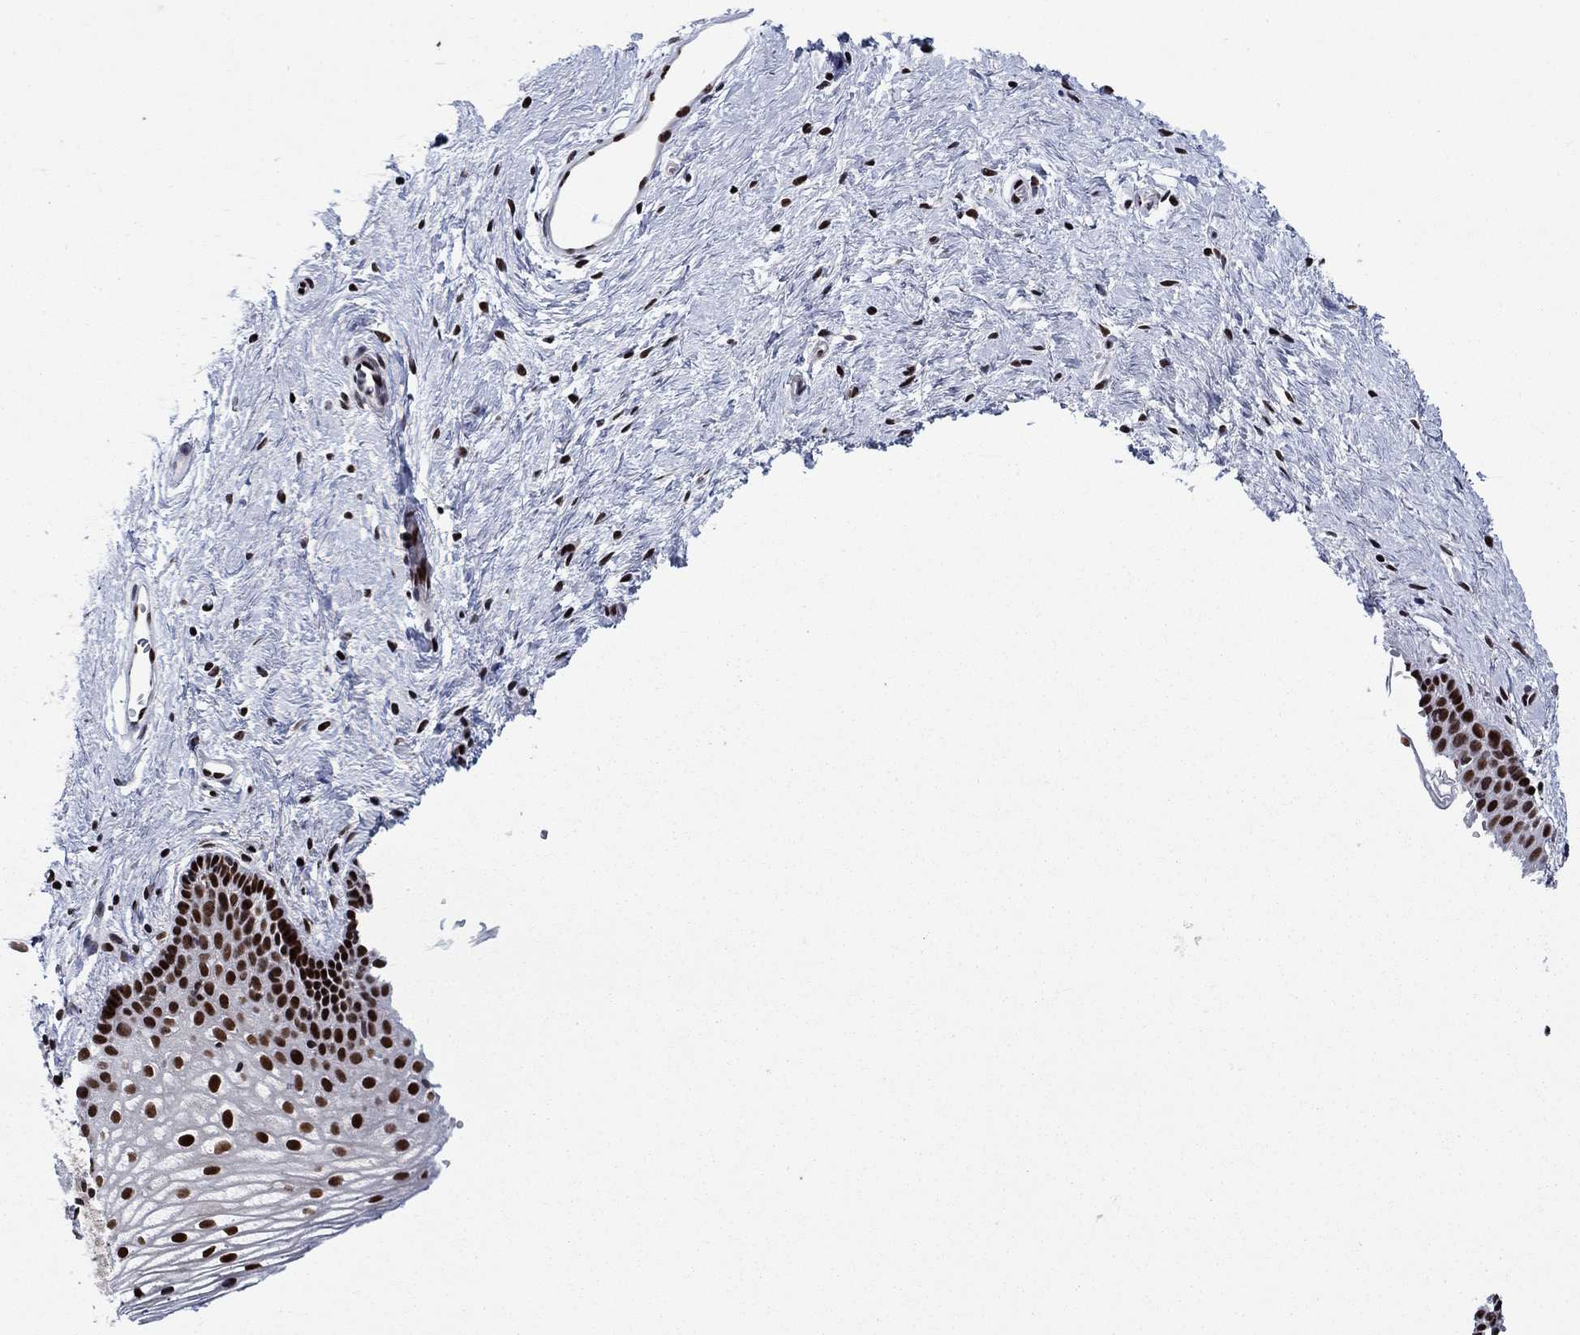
{"staining": {"intensity": "strong", "quantity": ">75%", "location": "nuclear"}, "tissue": "vagina", "cell_type": "Squamous epithelial cells", "image_type": "normal", "snomed": [{"axis": "morphology", "description": "Normal tissue, NOS"}, {"axis": "topography", "description": "Vagina"}], "caption": "Immunohistochemical staining of unremarkable vagina exhibits >75% levels of strong nuclear protein staining in approximately >75% of squamous epithelial cells.", "gene": "RPRD1B", "patient": {"sex": "female", "age": 36}}